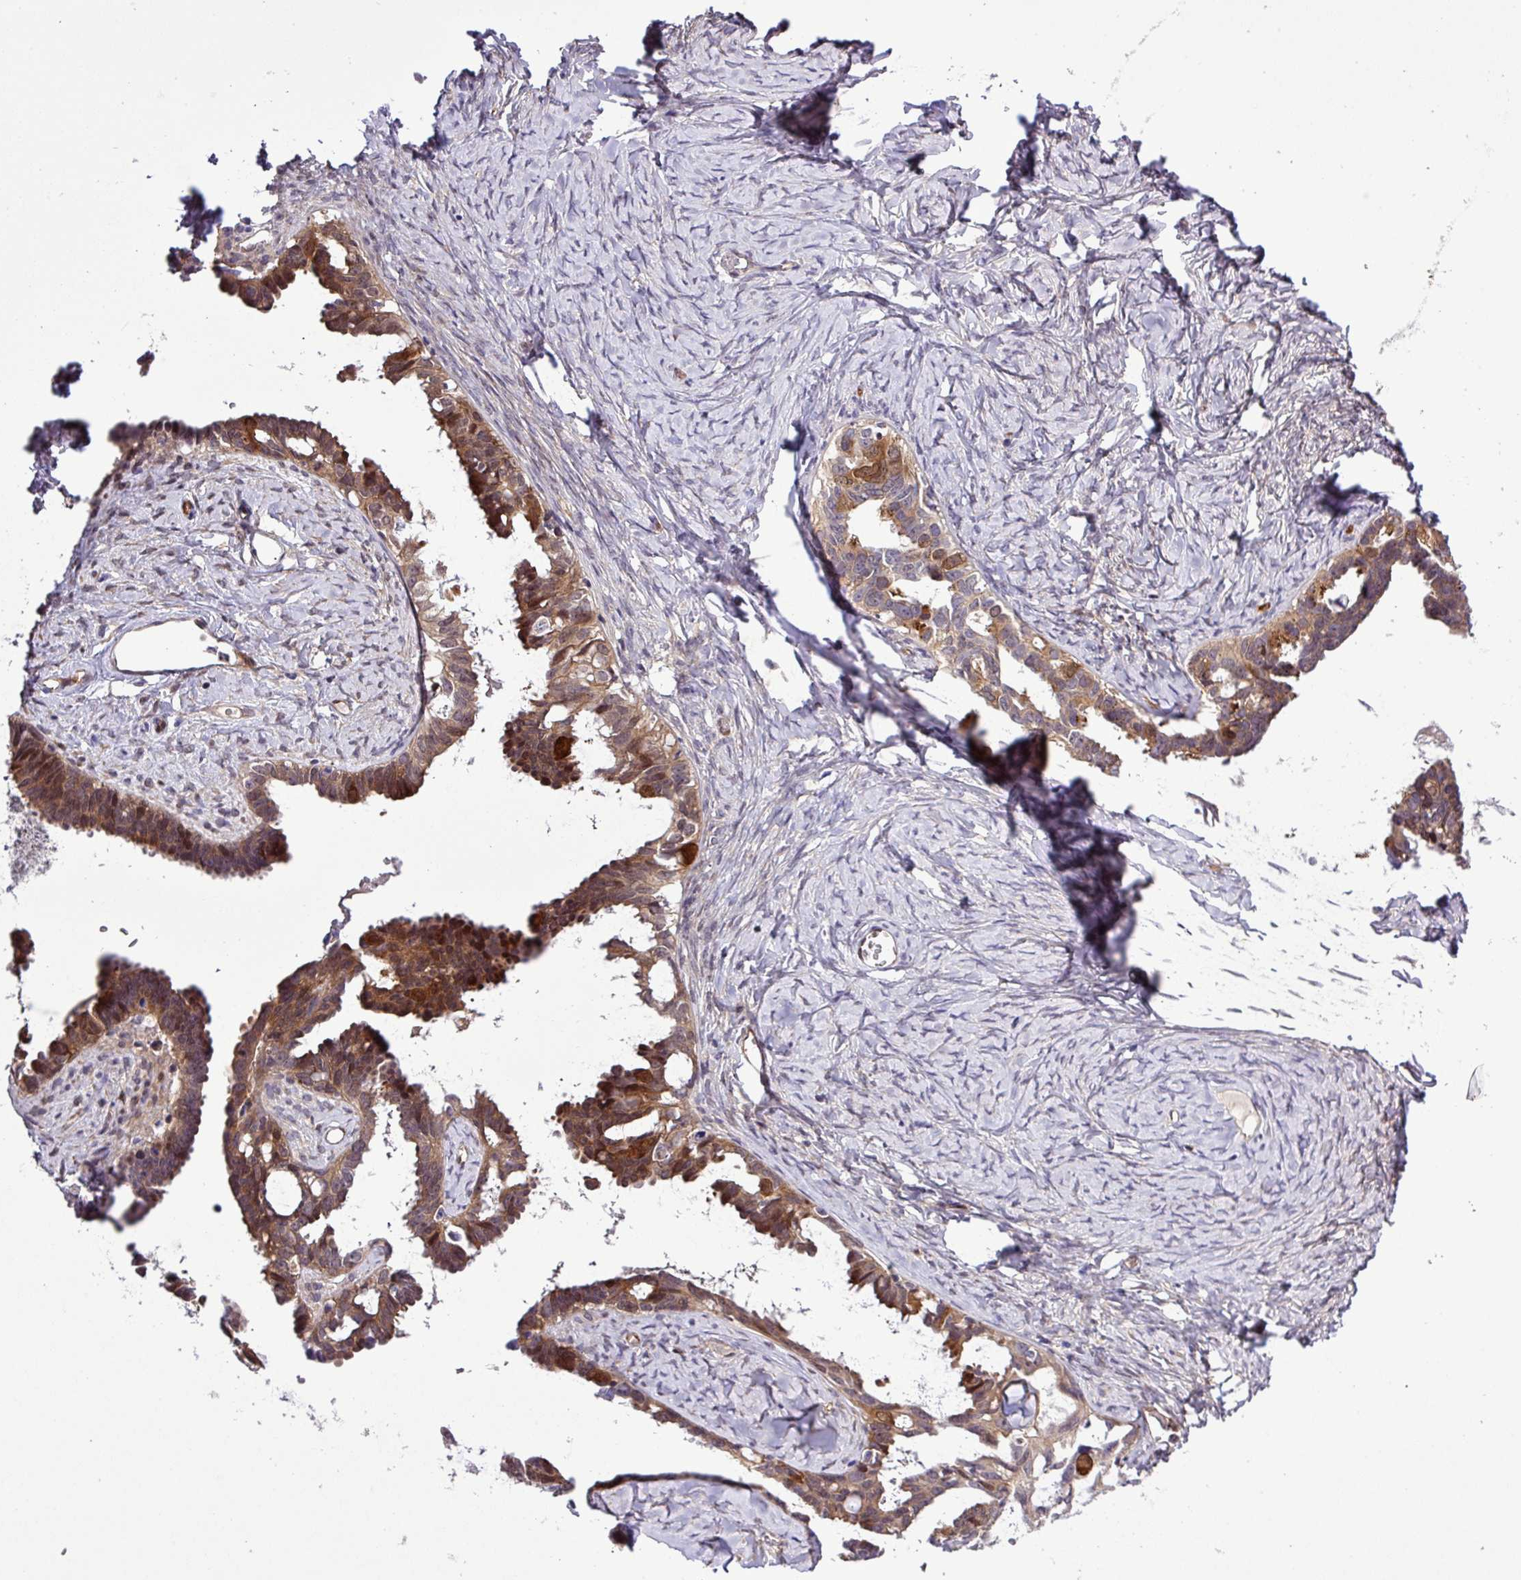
{"staining": {"intensity": "moderate", "quantity": ">75%", "location": "cytoplasmic/membranous,nuclear"}, "tissue": "ovarian cancer", "cell_type": "Tumor cells", "image_type": "cancer", "snomed": [{"axis": "morphology", "description": "Cystadenocarcinoma, serous, NOS"}, {"axis": "topography", "description": "Ovary"}], "caption": "Moderate cytoplasmic/membranous and nuclear expression is present in approximately >75% of tumor cells in ovarian cancer (serous cystadenocarcinoma).", "gene": "CARHSP1", "patient": {"sex": "female", "age": 69}}